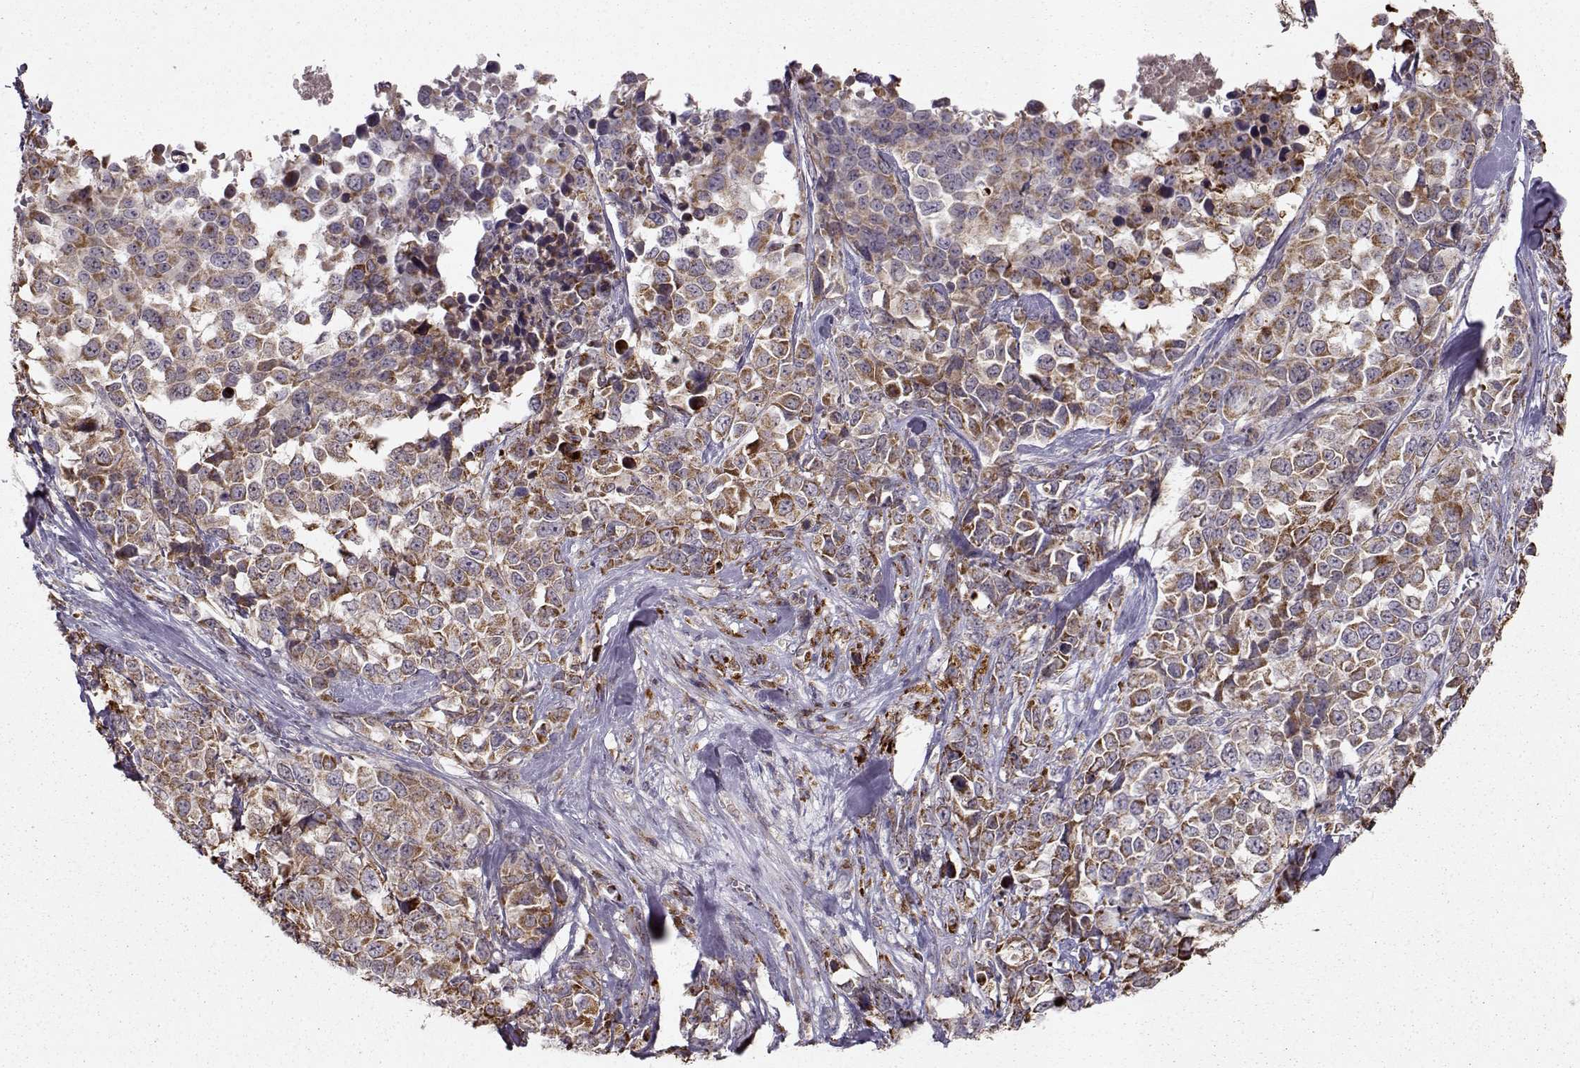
{"staining": {"intensity": "strong", "quantity": ">75%", "location": "cytoplasmic/membranous"}, "tissue": "melanoma", "cell_type": "Tumor cells", "image_type": "cancer", "snomed": [{"axis": "morphology", "description": "Malignant melanoma, Metastatic site"}, {"axis": "topography", "description": "Skin"}], "caption": "The histopathology image shows staining of melanoma, revealing strong cytoplasmic/membranous protein staining (brown color) within tumor cells. The staining was performed using DAB to visualize the protein expression in brown, while the nuclei were stained in blue with hematoxylin (Magnification: 20x).", "gene": "CMTM3", "patient": {"sex": "male", "age": 84}}